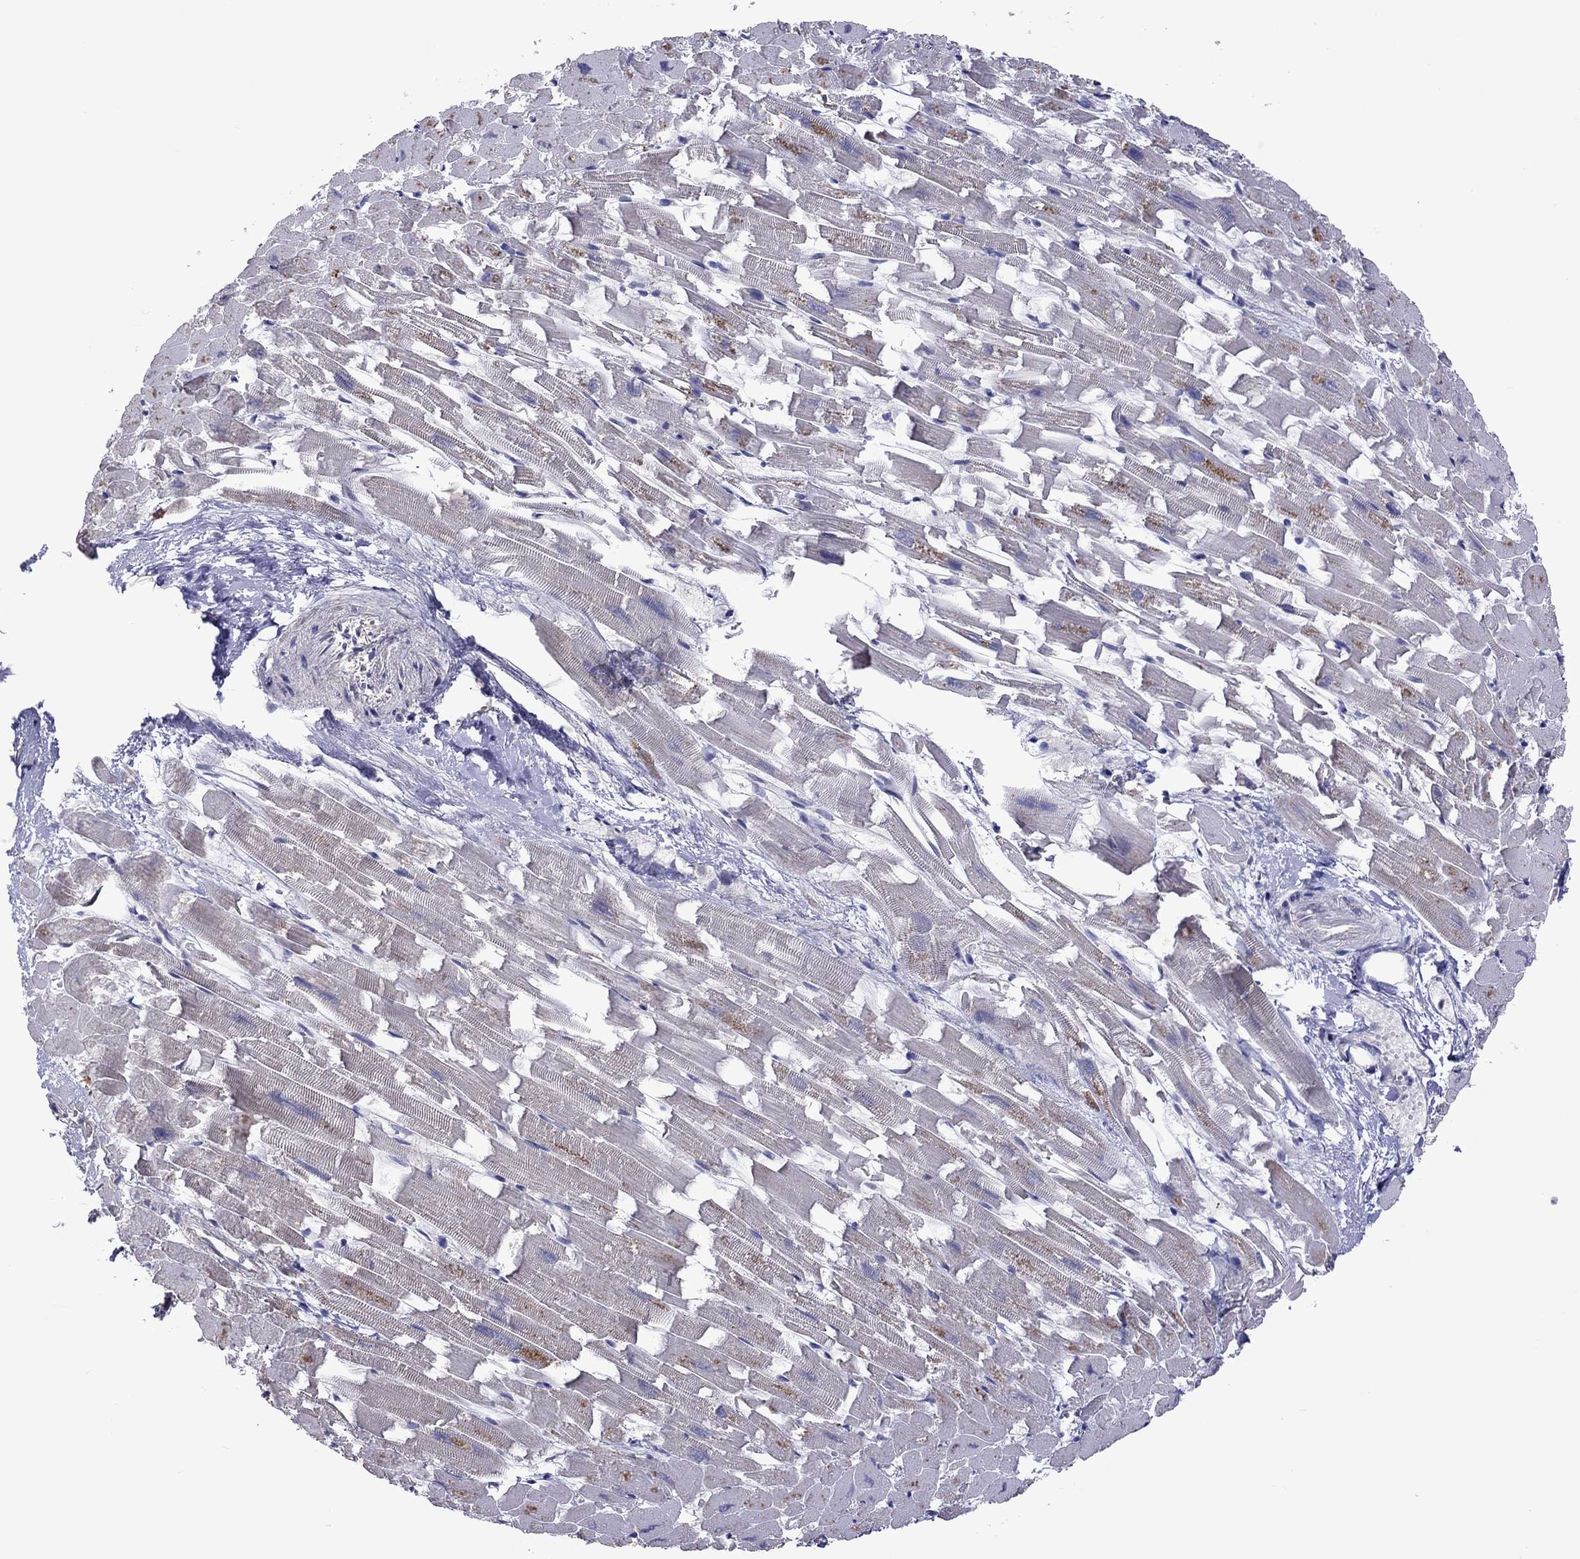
{"staining": {"intensity": "negative", "quantity": "none", "location": "none"}, "tissue": "heart muscle", "cell_type": "Cardiomyocytes", "image_type": "normal", "snomed": [{"axis": "morphology", "description": "Normal tissue, NOS"}, {"axis": "topography", "description": "Heart"}], "caption": "A high-resolution micrograph shows immunohistochemistry (IHC) staining of unremarkable heart muscle, which demonstrates no significant positivity in cardiomyocytes.", "gene": "RTP5", "patient": {"sex": "female", "age": 64}}